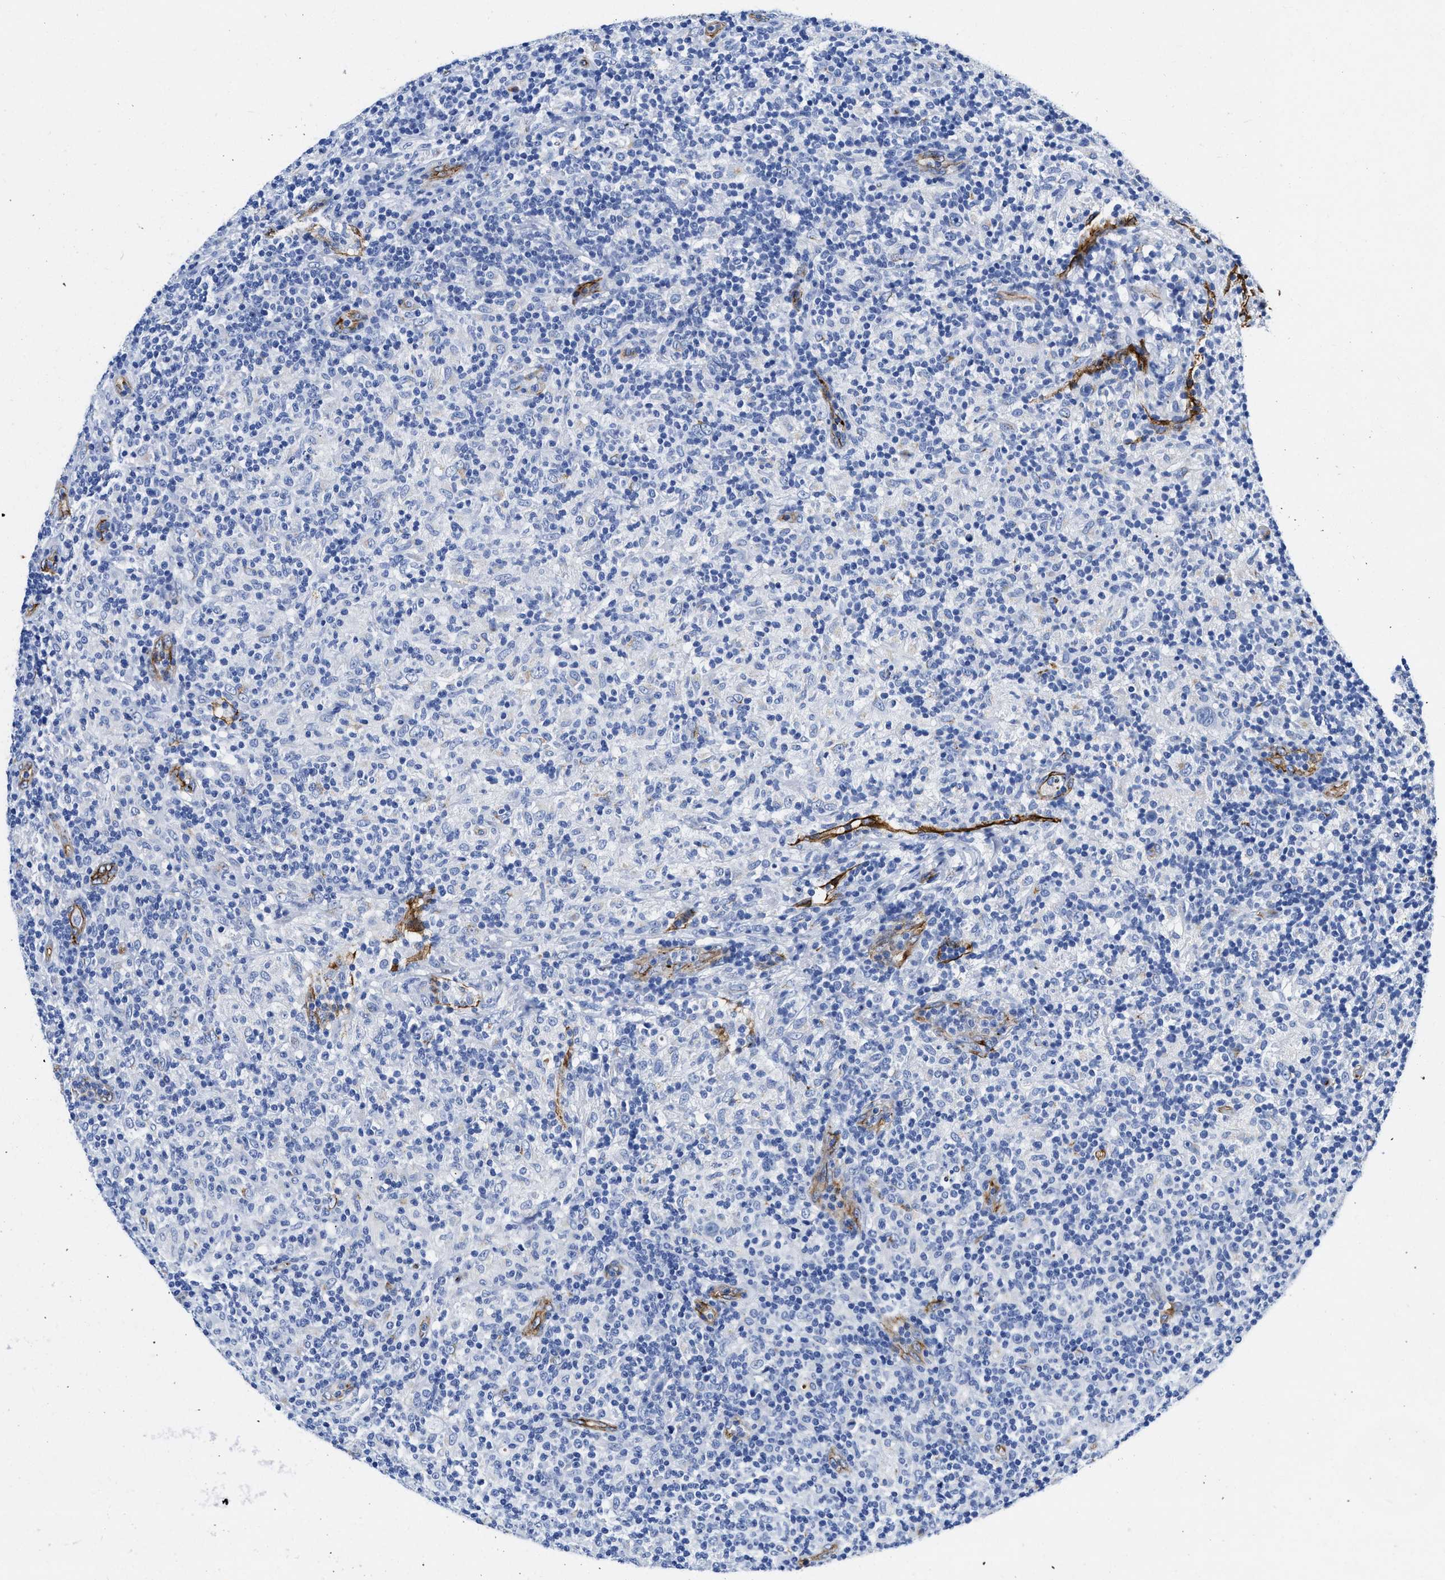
{"staining": {"intensity": "negative", "quantity": "none", "location": "none"}, "tissue": "lymphoma", "cell_type": "Tumor cells", "image_type": "cancer", "snomed": [{"axis": "morphology", "description": "Hodgkin's disease, NOS"}, {"axis": "topography", "description": "Lymph node"}], "caption": "An immunohistochemistry histopathology image of Hodgkin's disease is shown. There is no staining in tumor cells of Hodgkin's disease.", "gene": "TVP23B", "patient": {"sex": "male", "age": 70}}